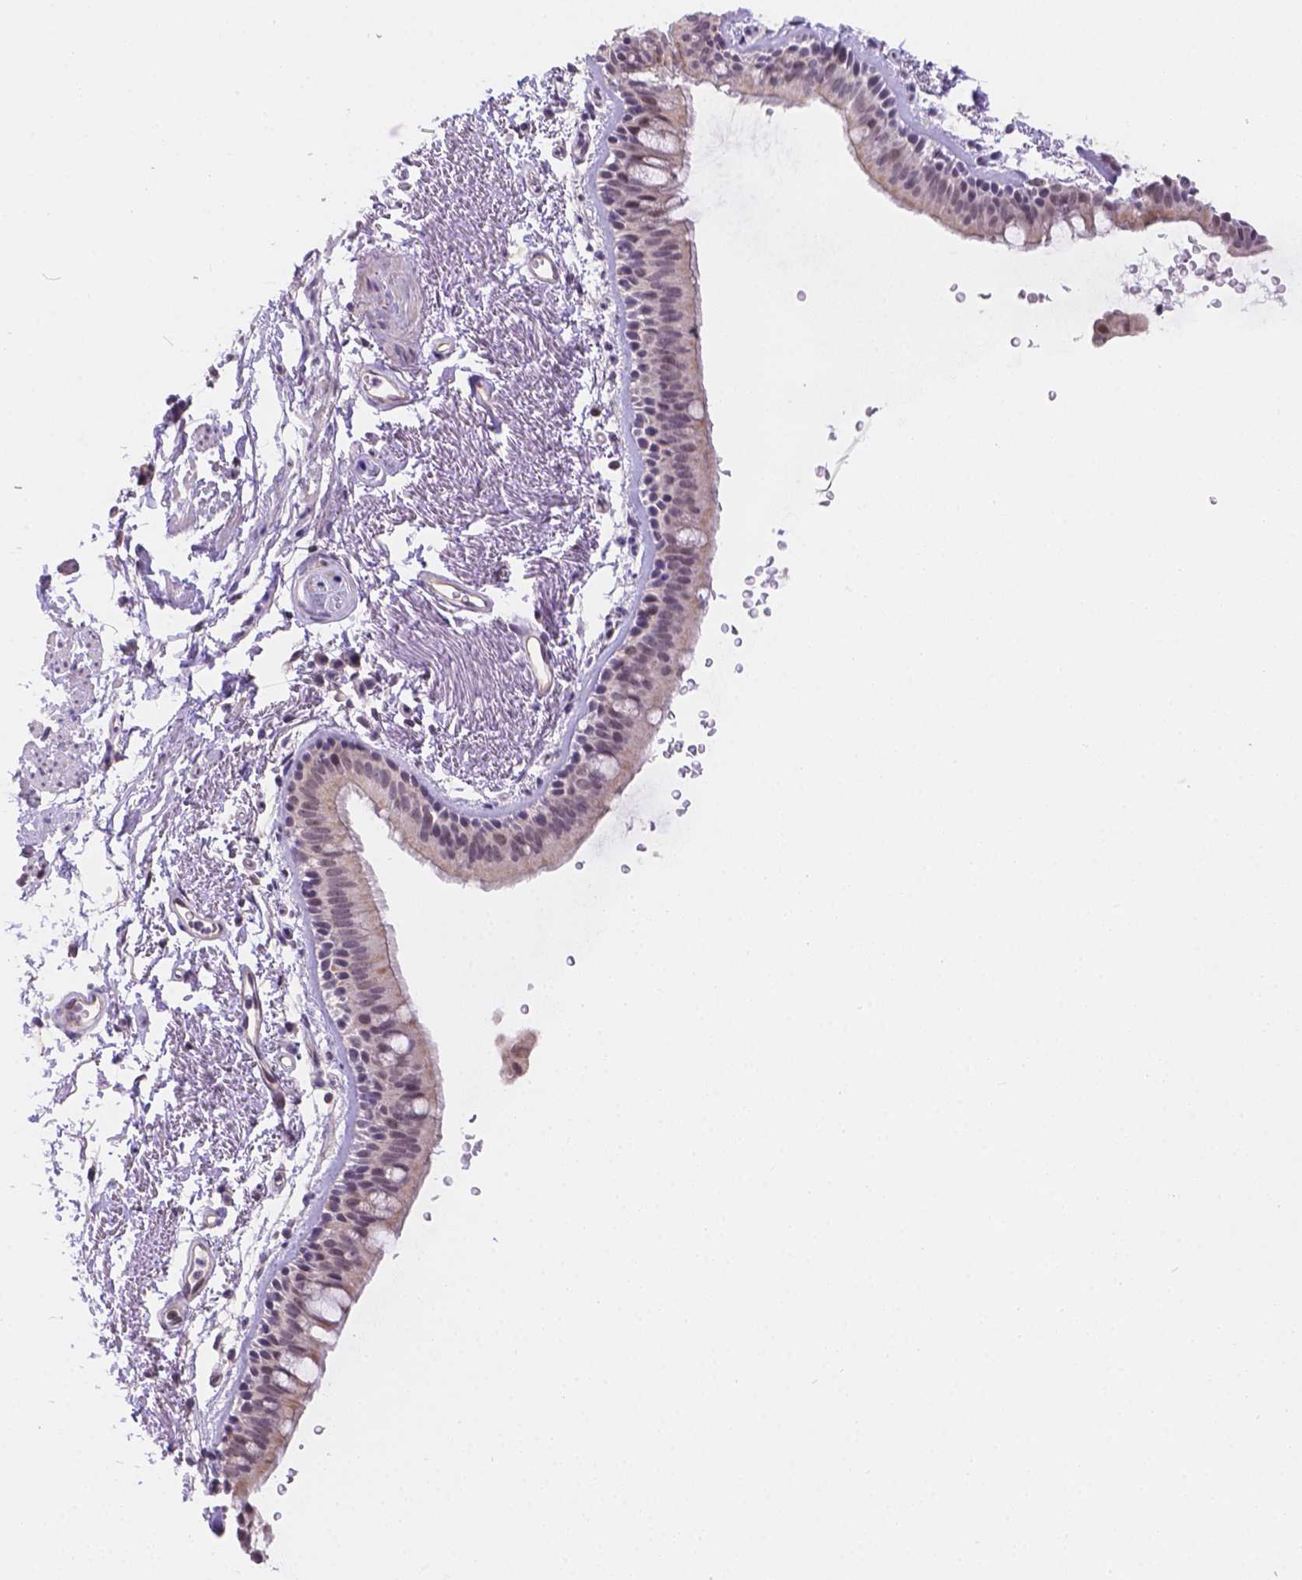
{"staining": {"intensity": "weak", "quantity": "<25%", "location": "cytoplasmic/membranous"}, "tissue": "bronchus", "cell_type": "Respiratory epithelial cells", "image_type": "normal", "snomed": [{"axis": "morphology", "description": "Normal tissue, NOS"}, {"axis": "topography", "description": "Lymph node"}, {"axis": "topography", "description": "Bronchus"}], "caption": "Respiratory epithelial cells are negative for brown protein staining in benign bronchus. (Brightfield microscopy of DAB (3,3'-diaminobenzidine) immunohistochemistry (IHC) at high magnification).", "gene": "NXPE2", "patient": {"sex": "female", "age": 70}}